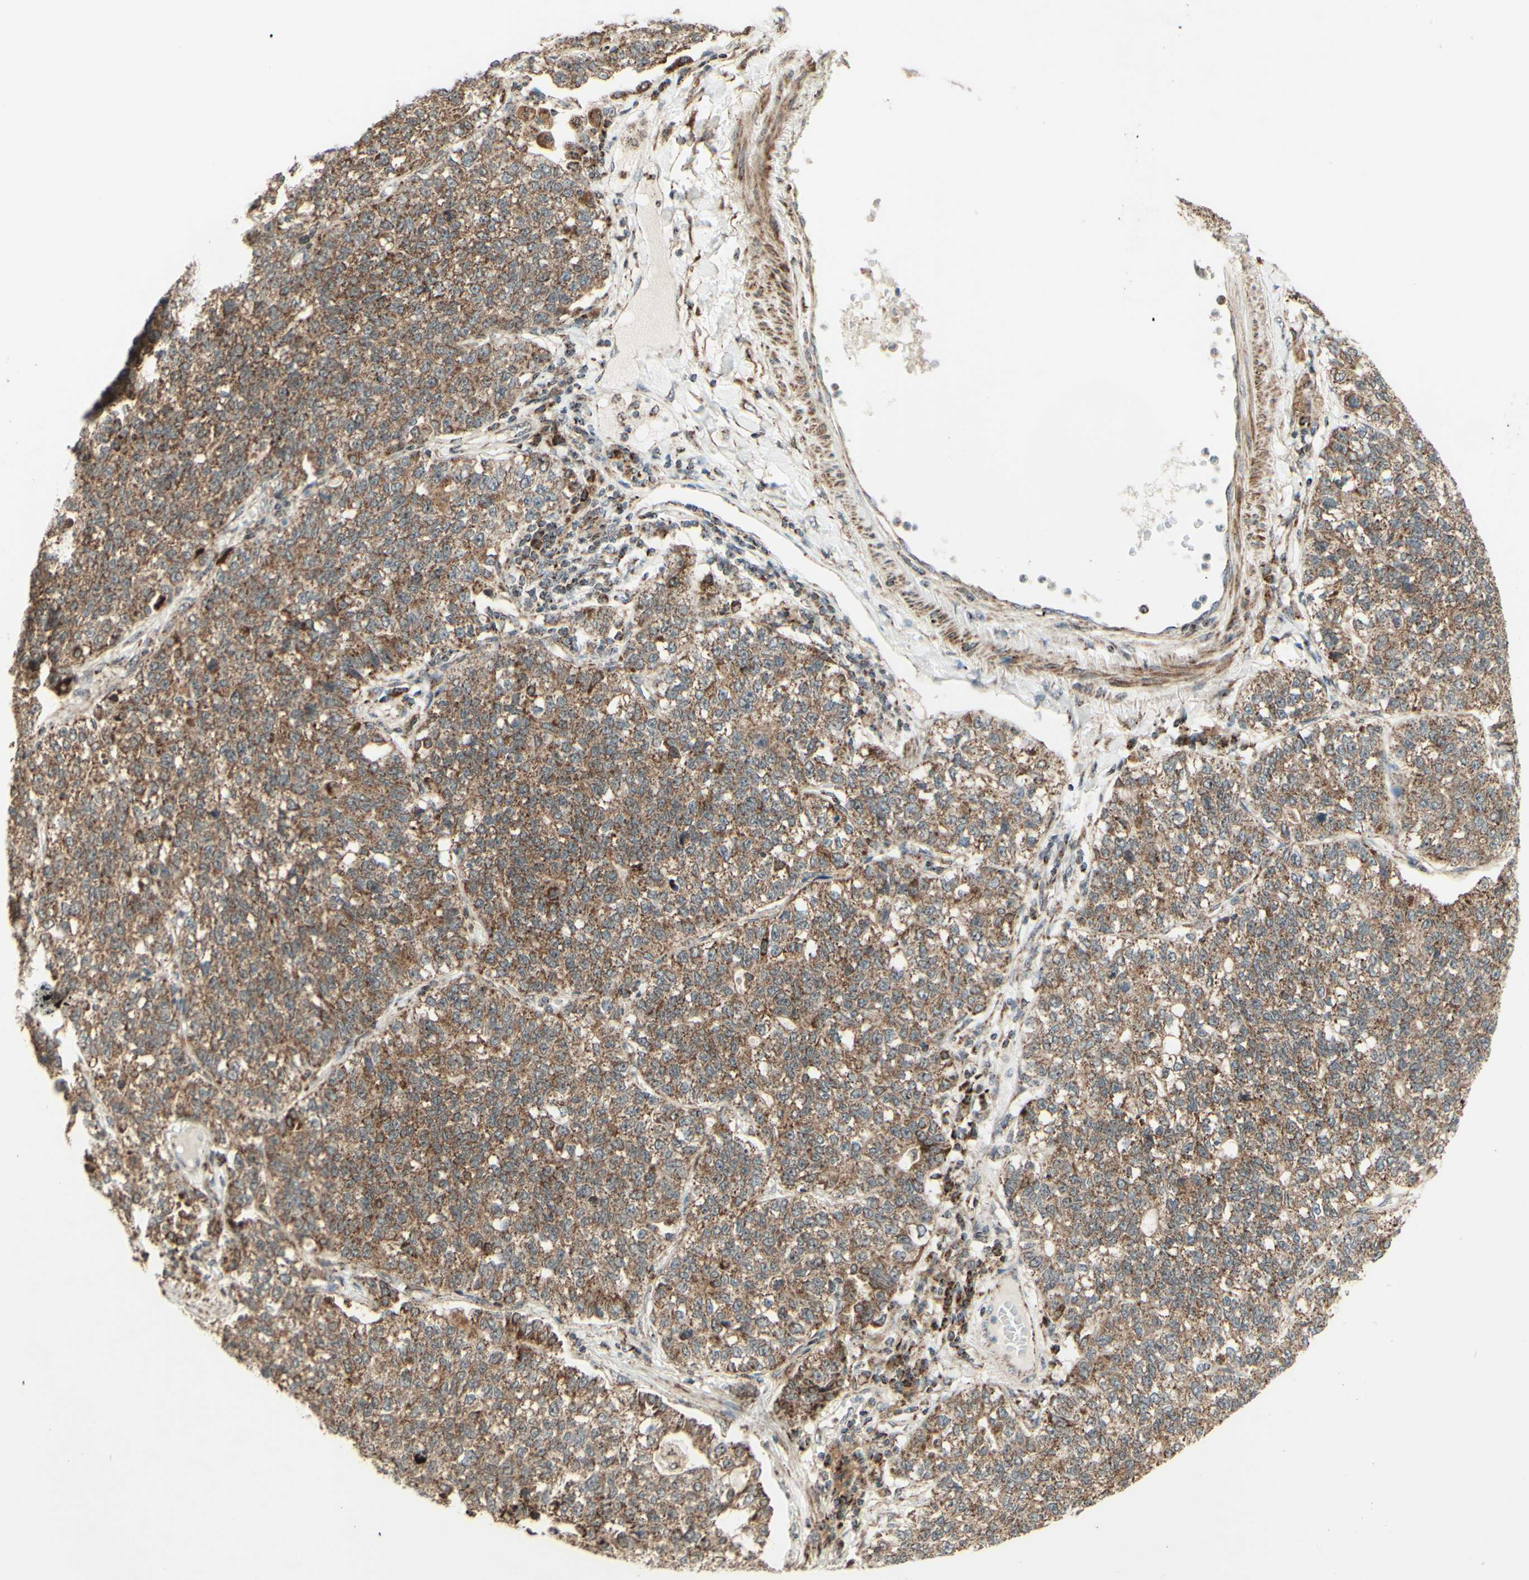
{"staining": {"intensity": "moderate", "quantity": ">75%", "location": "cytoplasmic/membranous"}, "tissue": "lung cancer", "cell_type": "Tumor cells", "image_type": "cancer", "snomed": [{"axis": "morphology", "description": "Adenocarcinoma, NOS"}, {"axis": "topography", "description": "Lung"}], "caption": "Lung adenocarcinoma stained for a protein (brown) exhibits moderate cytoplasmic/membranous positive expression in approximately >75% of tumor cells.", "gene": "DHRS3", "patient": {"sex": "male", "age": 49}}